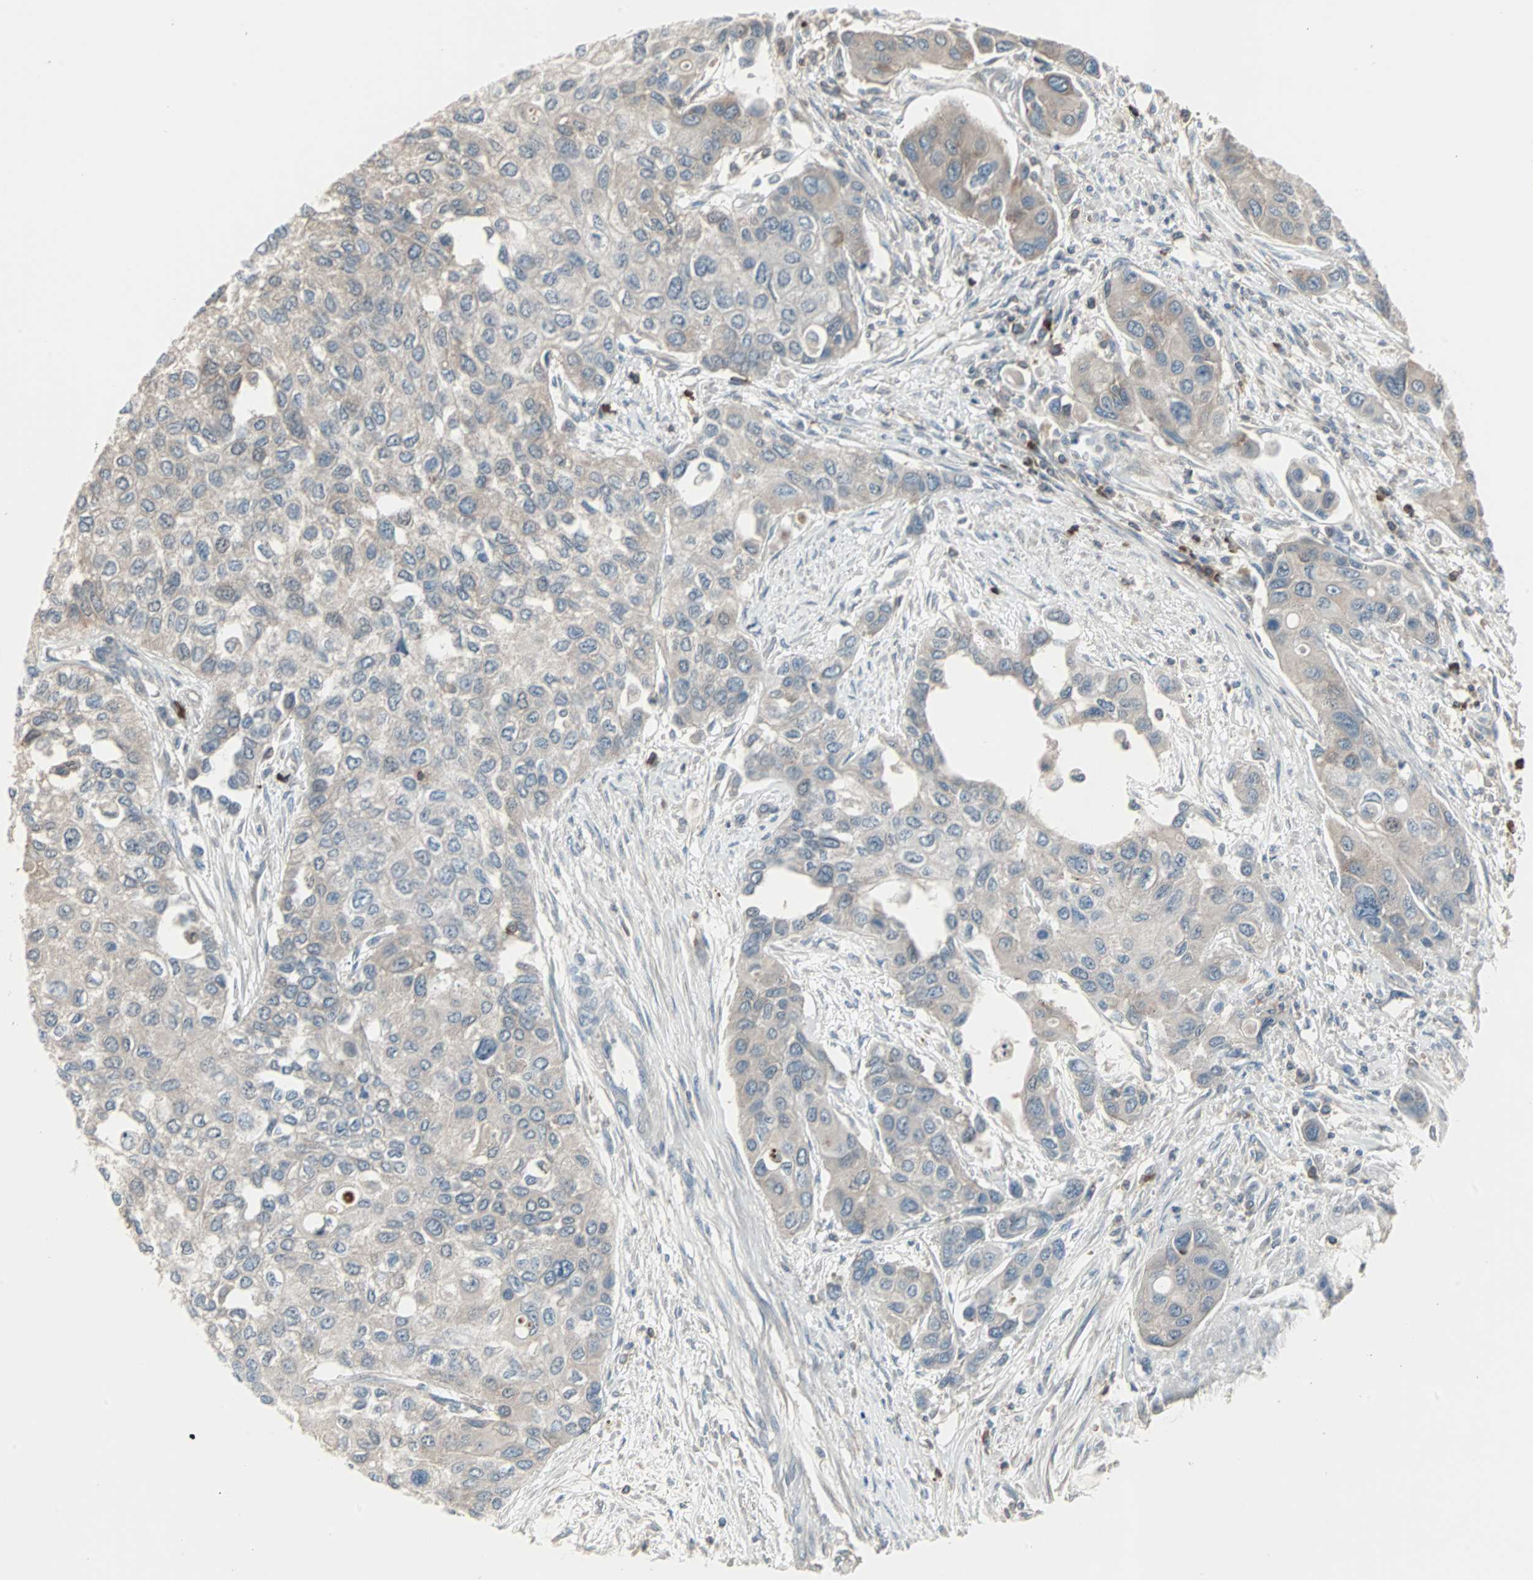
{"staining": {"intensity": "weak", "quantity": "25%-75%", "location": "cytoplasmic/membranous"}, "tissue": "urothelial cancer", "cell_type": "Tumor cells", "image_type": "cancer", "snomed": [{"axis": "morphology", "description": "Urothelial carcinoma, High grade"}, {"axis": "topography", "description": "Urinary bladder"}], "caption": "Immunohistochemical staining of urothelial carcinoma (high-grade) reveals low levels of weak cytoplasmic/membranous protein expression in about 25%-75% of tumor cells. The staining is performed using DAB (3,3'-diaminobenzidine) brown chromogen to label protein expression. The nuclei are counter-stained blue using hematoxylin.", "gene": "ZSCAN32", "patient": {"sex": "female", "age": 56}}